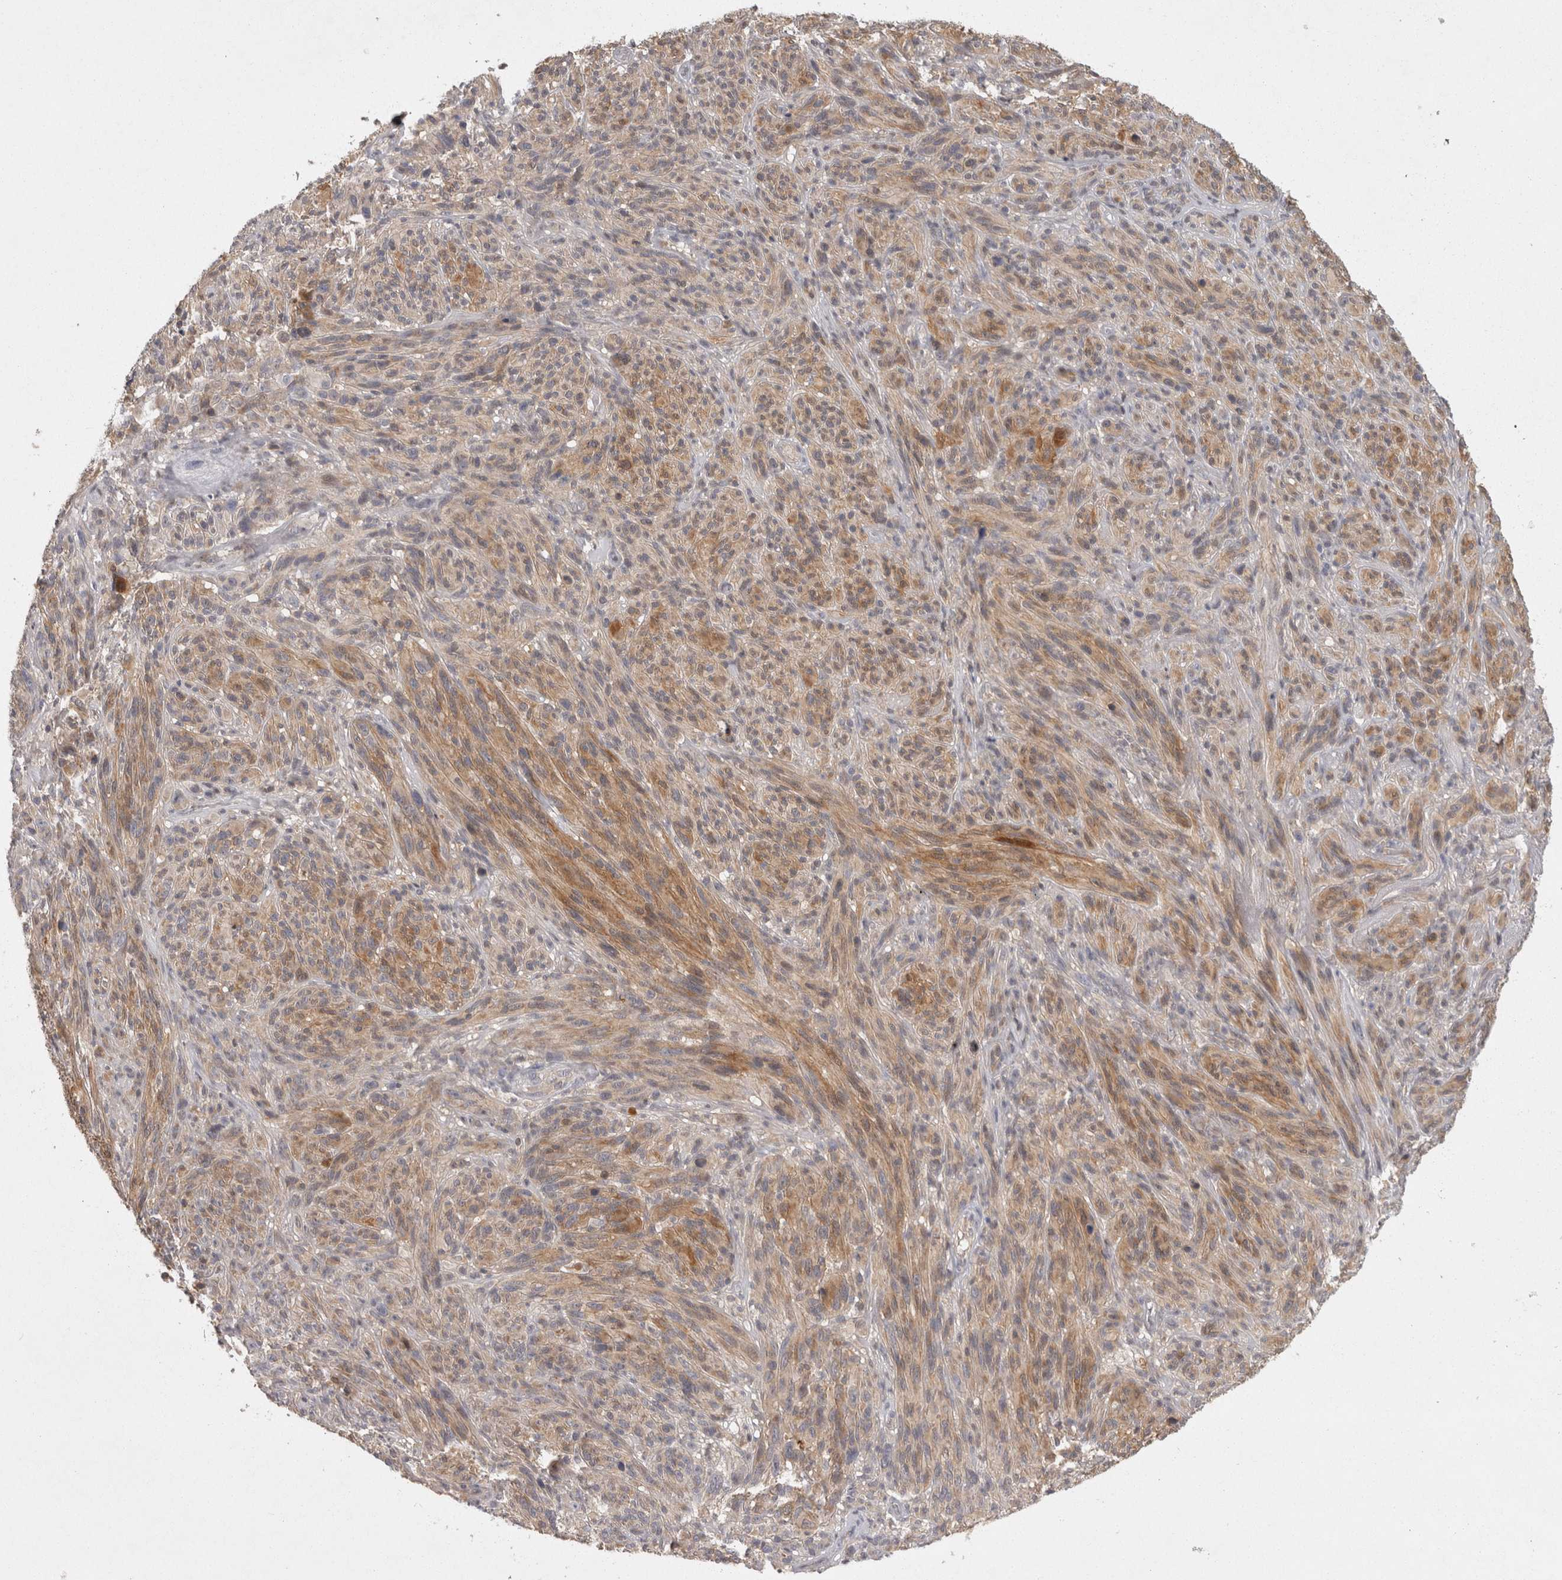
{"staining": {"intensity": "moderate", "quantity": ">75%", "location": "cytoplasmic/membranous"}, "tissue": "melanoma", "cell_type": "Tumor cells", "image_type": "cancer", "snomed": [{"axis": "morphology", "description": "Malignant melanoma, NOS"}, {"axis": "topography", "description": "Skin of head"}], "caption": "Melanoma was stained to show a protein in brown. There is medium levels of moderate cytoplasmic/membranous staining in about >75% of tumor cells.", "gene": "ACAT2", "patient": {"sex": "male", "age": 96}}